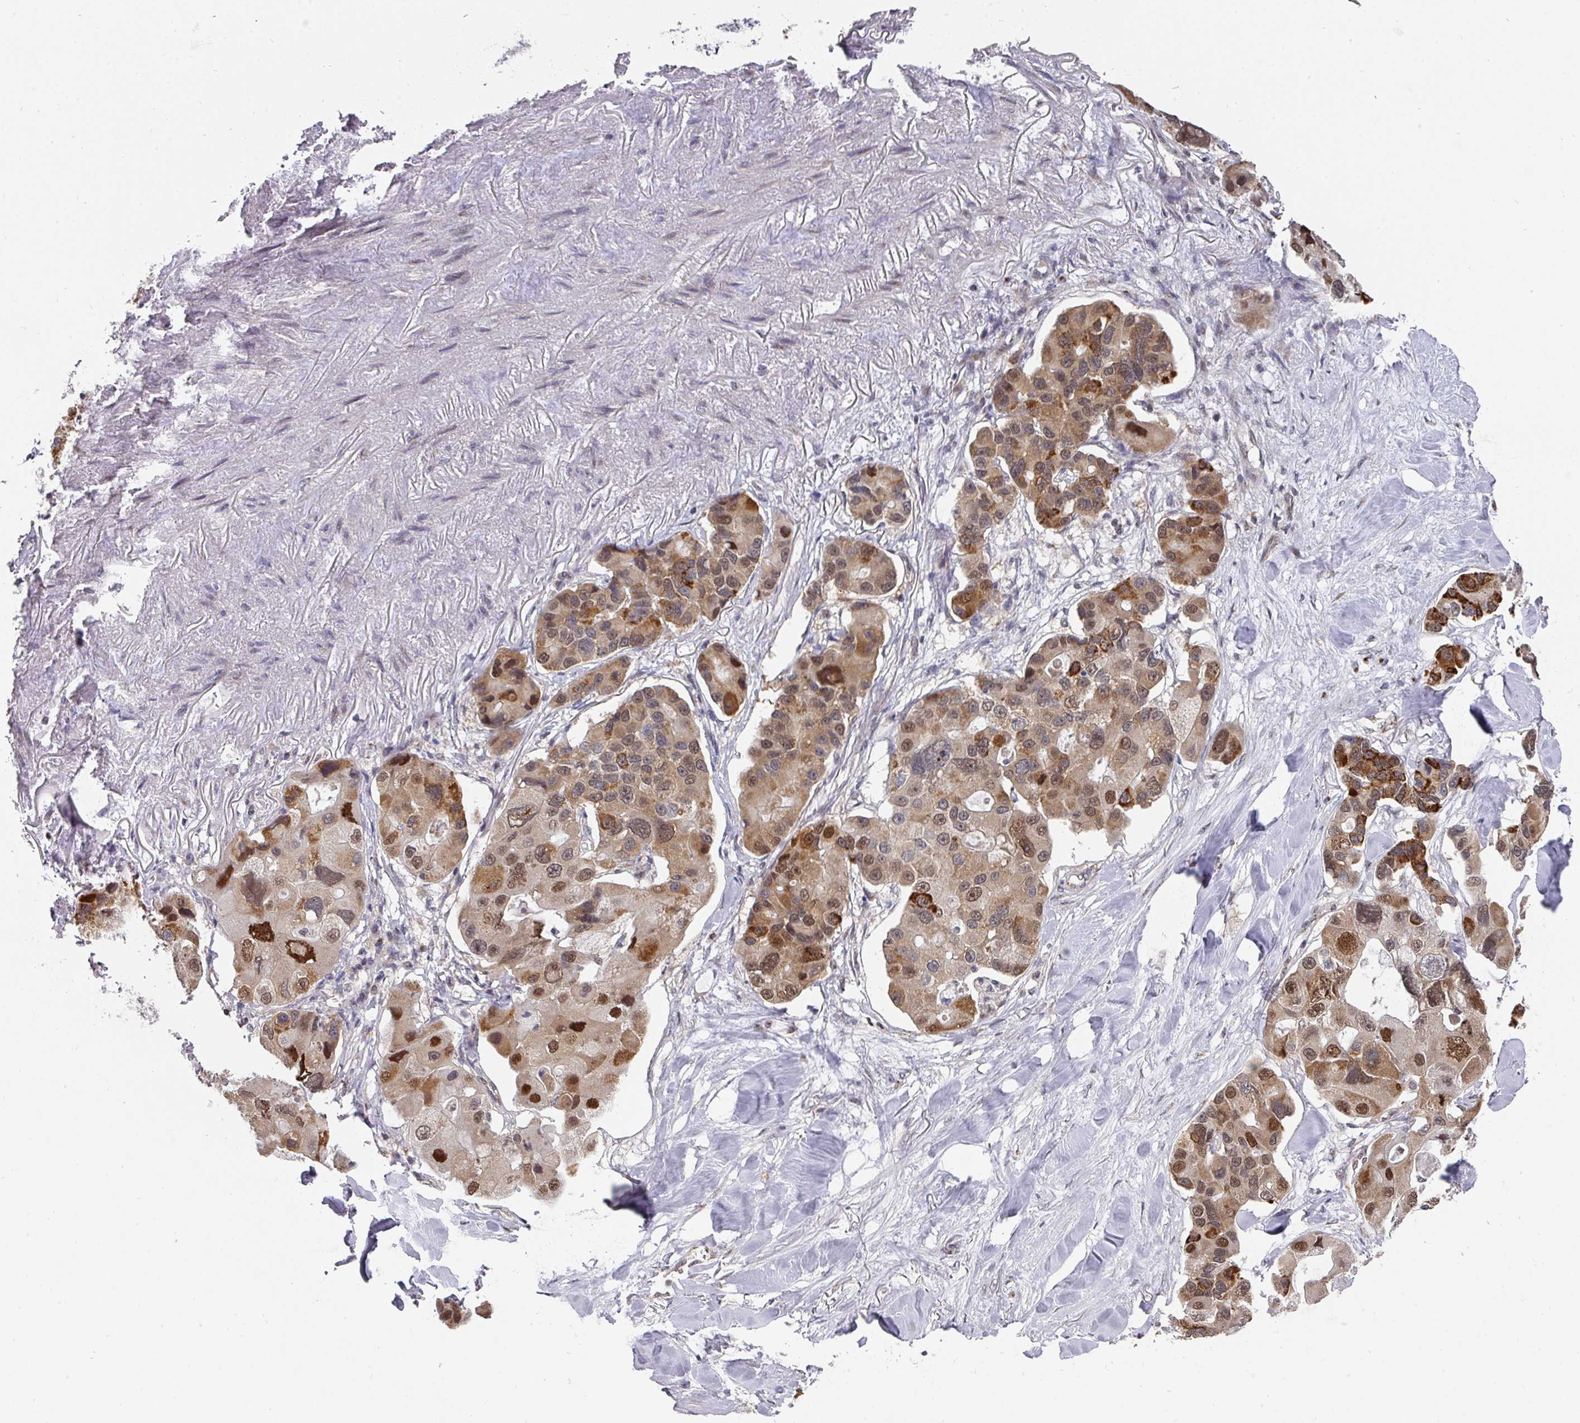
{"staining": {"intensity": "moderate", "quantity": ">75%", "location": "cytoplasmic/membranous,nuclear"}, "tissue": "lung cancer", "cell_type": "Tumor cells", "image_type": "cancer", "snomed": [{"axis": "morphology", "description": "Adenocarcinoma, NOS"}, {"axis": "topography", "description": "Lung"}], "caption": "Immunohistochemical staining of adenocarcinoma (lung) demonstrates medium levels of moderate cytoplasmic/membranous and nuclear protein expression in about >75% of tumor cells.", "gene": "C18orf25", "patient": {"sex": "female", "age": 54}}